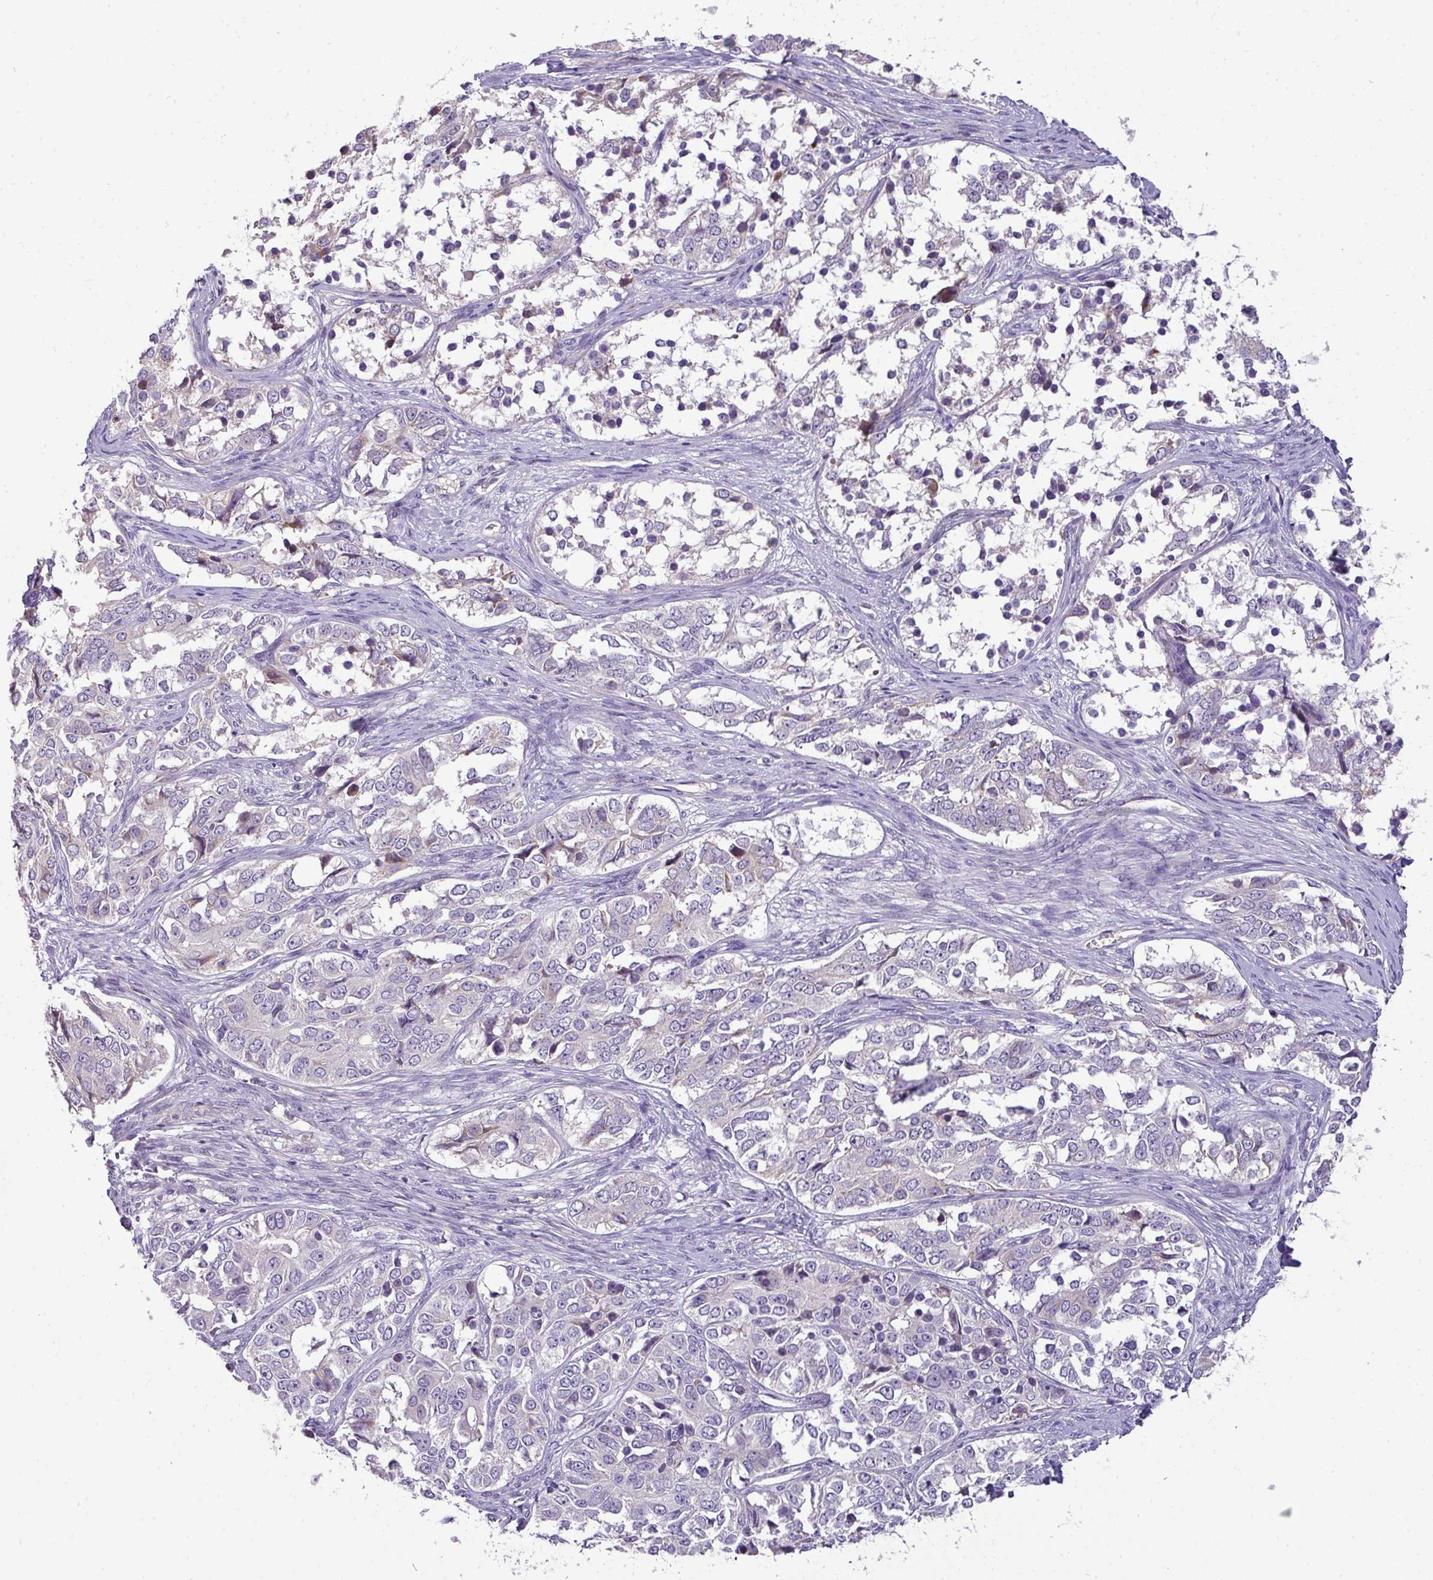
{"staining": {"intensity": "negative", "quantity": "none", "location": "none"}, "tissue": "ovarian cancer", "cell_type": "Tumor cells", "image_type": "cancer", "snomed": [{"axis": "morphology", "description": "Carcinoma, endometroid"}, {"axis": "topography", "description": "Ovary"}], "caption": "A high-resolution photomicrograph shows immunohistochemistry (IHC) staining of ovarian endometroid carcinoma, which reveals no significant expression in tumor cells.", "gene": "PIK3R5", "patient": {"sex": "female", "age": 51}}